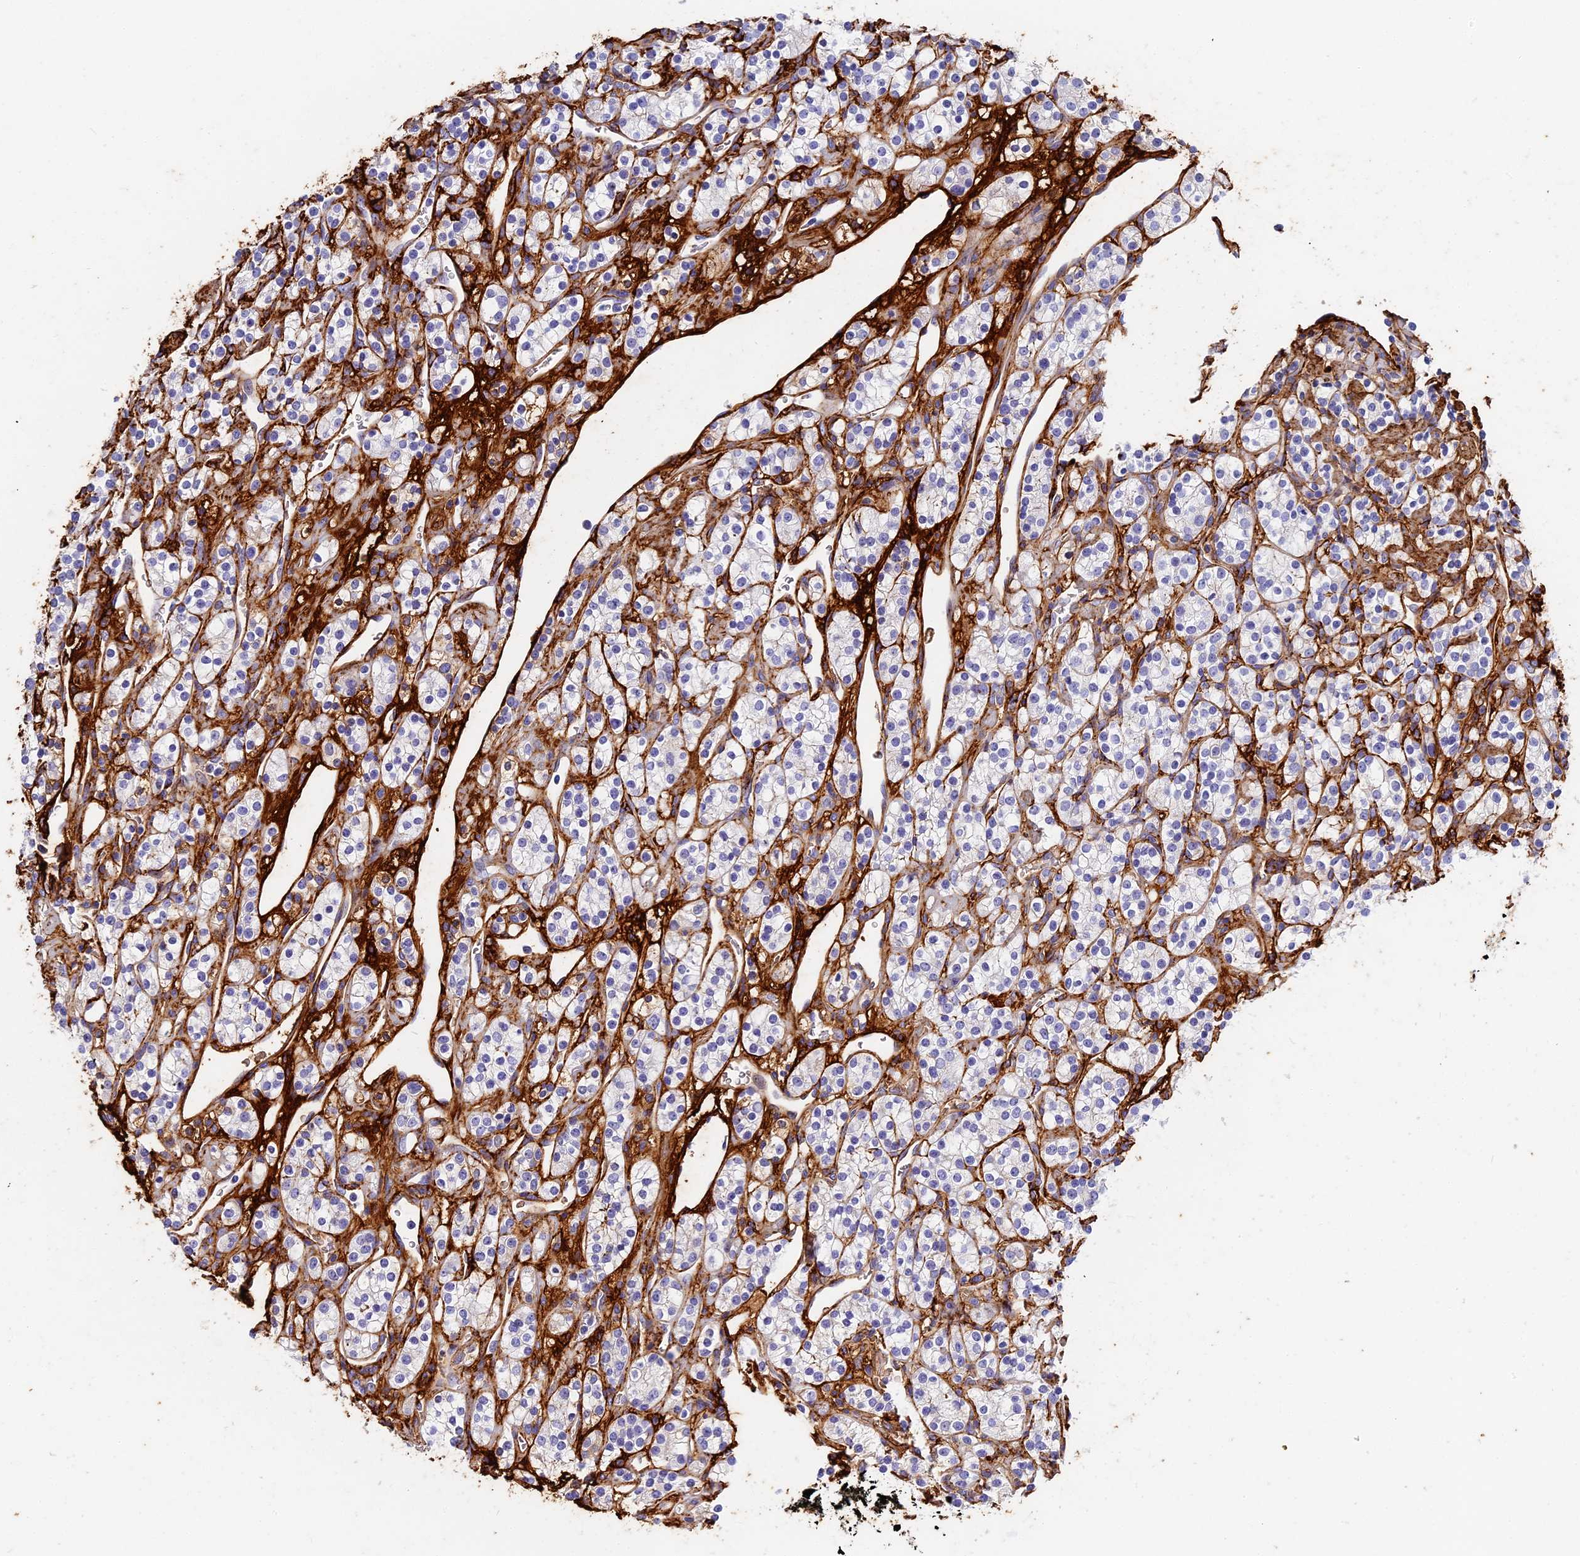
{"staining": {"intensity": "negative", "quantity": "none", "location": "none"}, "tissue": "renal cancer", "cell_type": "Tumor cells", "image_type": "cancer", "snomed": [{"axis": "morphology", "description": "Adenocarcinoma, NOS"}, {"axis": "topography", "description": "Kidney"}], "caption": "A photomicrograph of renal cancer (adenocarcinoma) stained for a protein shows no brown staining in tumor cells.", "gene": "ITIH1", "patient": {"sex": "male", "age": 77}}